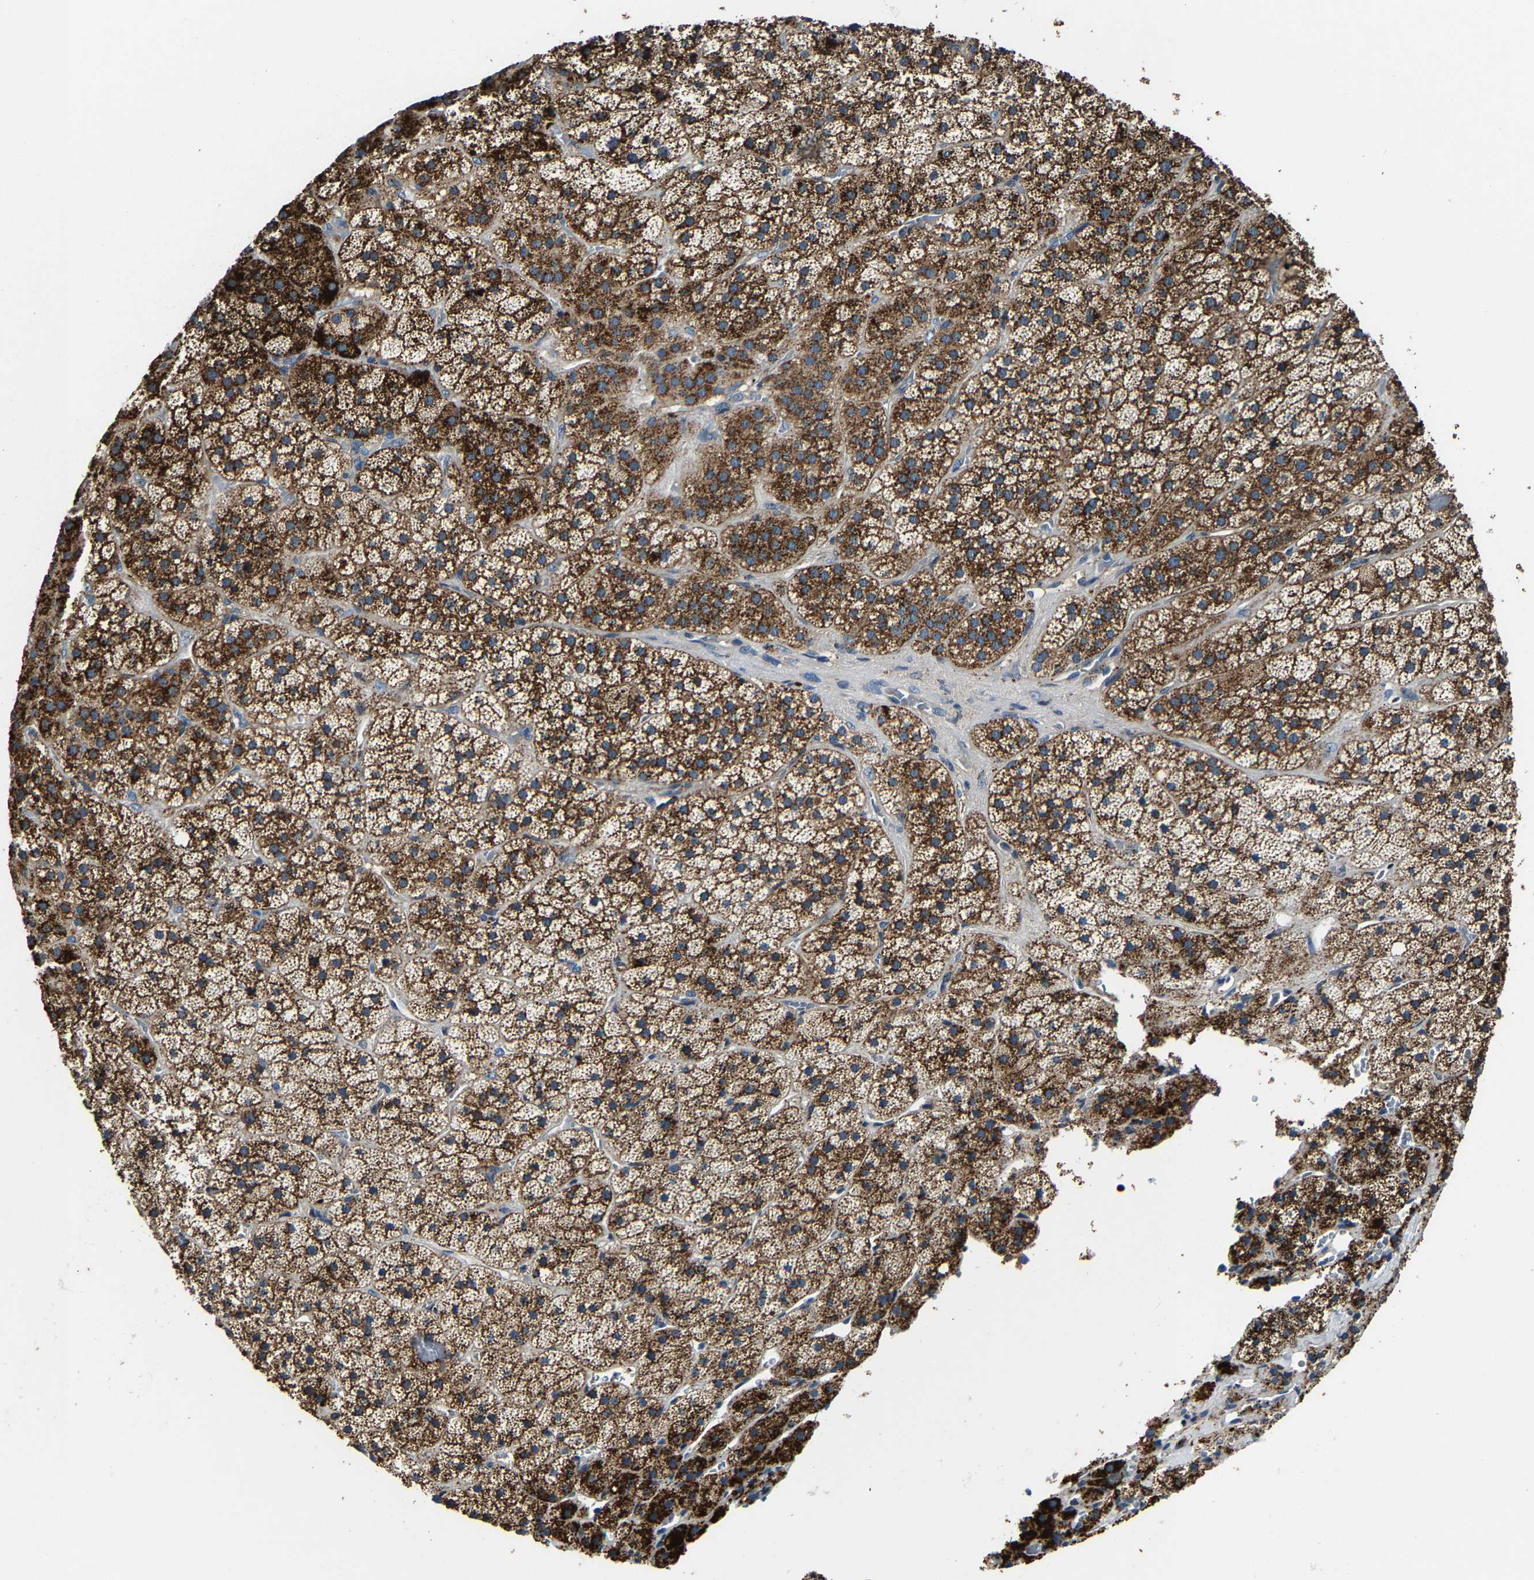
{"staining": {"intensity": "strong", "quantity": ">75%", "location": "cytoplasmic/membranous"}, "tissue": "adrenal gland", "cell_type": "Glandular cells", "image_type": "normal", "snomed": [{"axis": "morphology", "description": "Normal tissue, NOS"}, {"axis": "topography", "description": "Adrenal gland"}], "caption": "High-power microscopy captured an IHC image of benign adrenal gland, revealing strong cytoplasmic/membranous expression in about >75% of glandular cells. (DAB = brown stain, brightfield microscopy at high magnification).", "gene": "DPP7", "patient": {"sex": "male", "age": 57}}